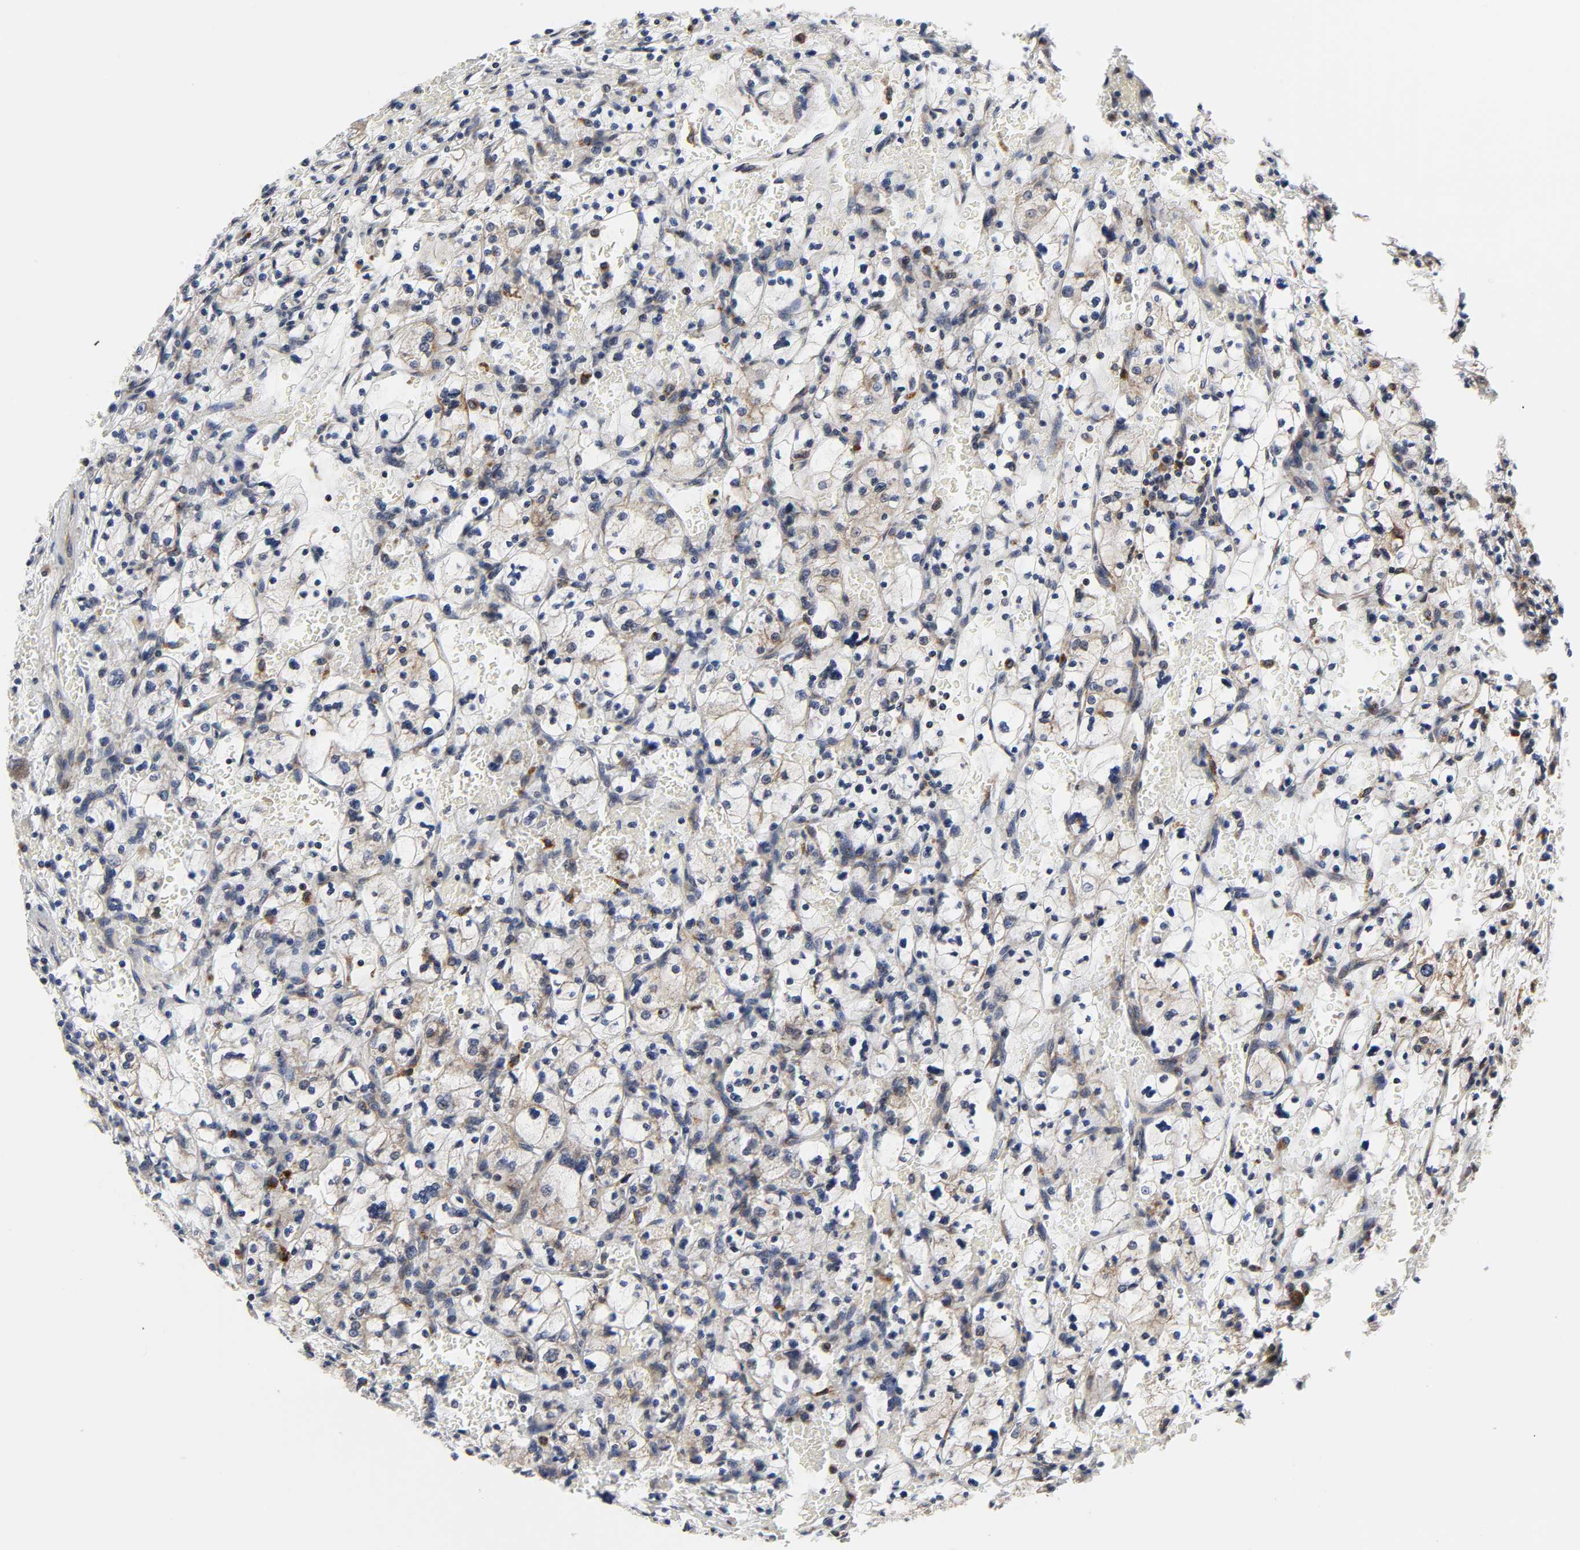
{"staining": {"intensity": "negative", "quantity": "none", "location": "none"}, "tissue": "renal cancer", "cell_type": "Tumor cells", "image_type": "cancer", "snomed": [{"axis": "morphology", "description": "Adenocarcinoma, NOS"}, {"axis": "topography", "description": "Kidney"}], "caption": "IHC image of neoplastic tissue: human adenocarcinoma (renal) stained with DAB (3,3'-diaminobenzidine) exhibits no significant protein staining in tumor cells.", "gene": "BAX", "patient": {"sex": "female", "age": 83}}